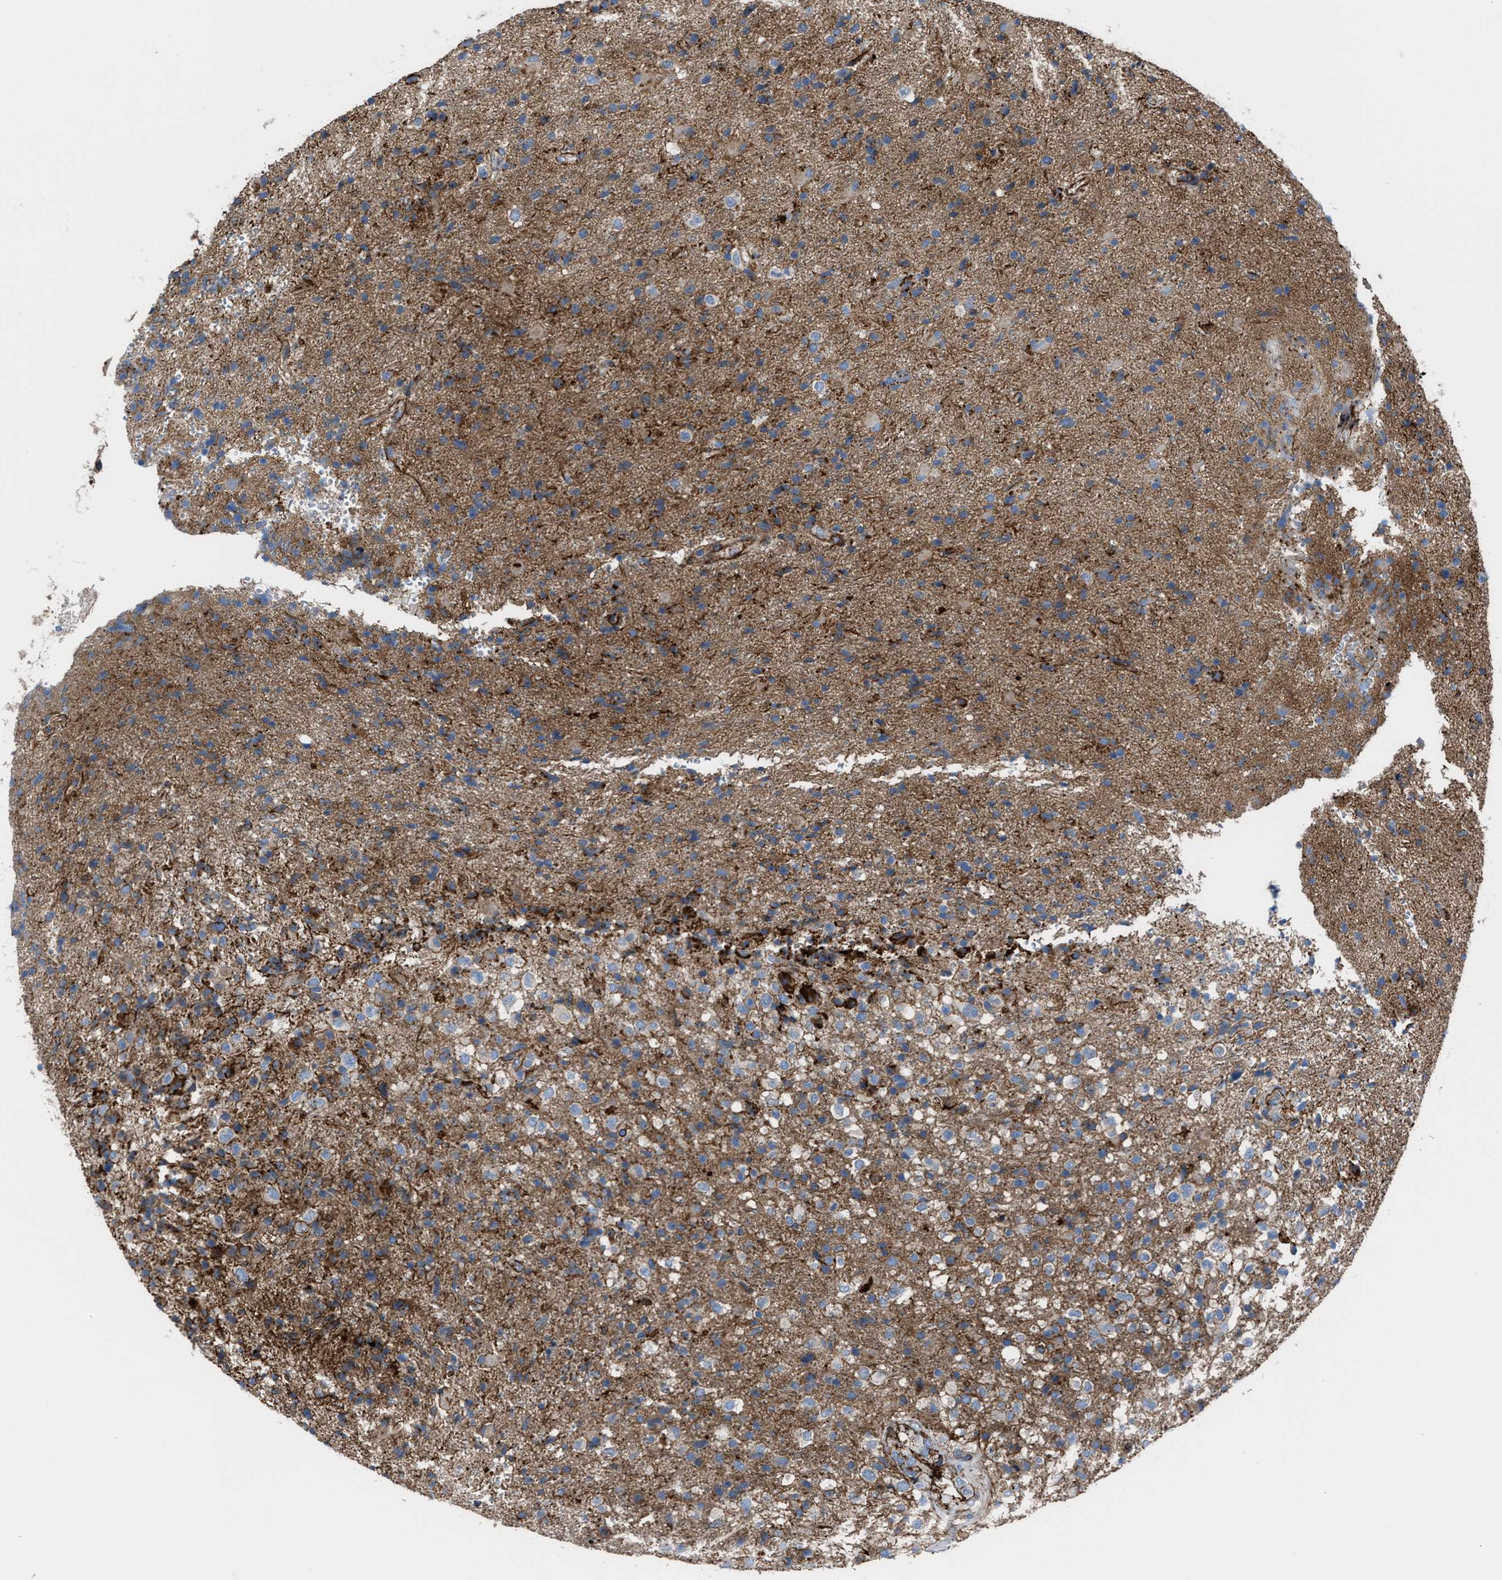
{"staining": {"intensity": "weak", "quantity": ">75%", "location": "cytoplasmic/membranous"}, "tissue": "glioma", "cell_type": "Tumor cells", "image_type": "cancer", "snomed": [{"axis": "morphology", "description": "Glioma, malignant, High grade"}, {"axis": "topography", "description": "Brain"}], "caption": "This image exhibits glioma stained with immunohistochemistry (IHC) to label a protein in brown. The cytoplasmic/membranous of tumor cells show weak positivity for the protein. Nuclei are counter-stained blue.", "gene": "AGPAT2", "patient": {"sex": "male", "age": 72}}